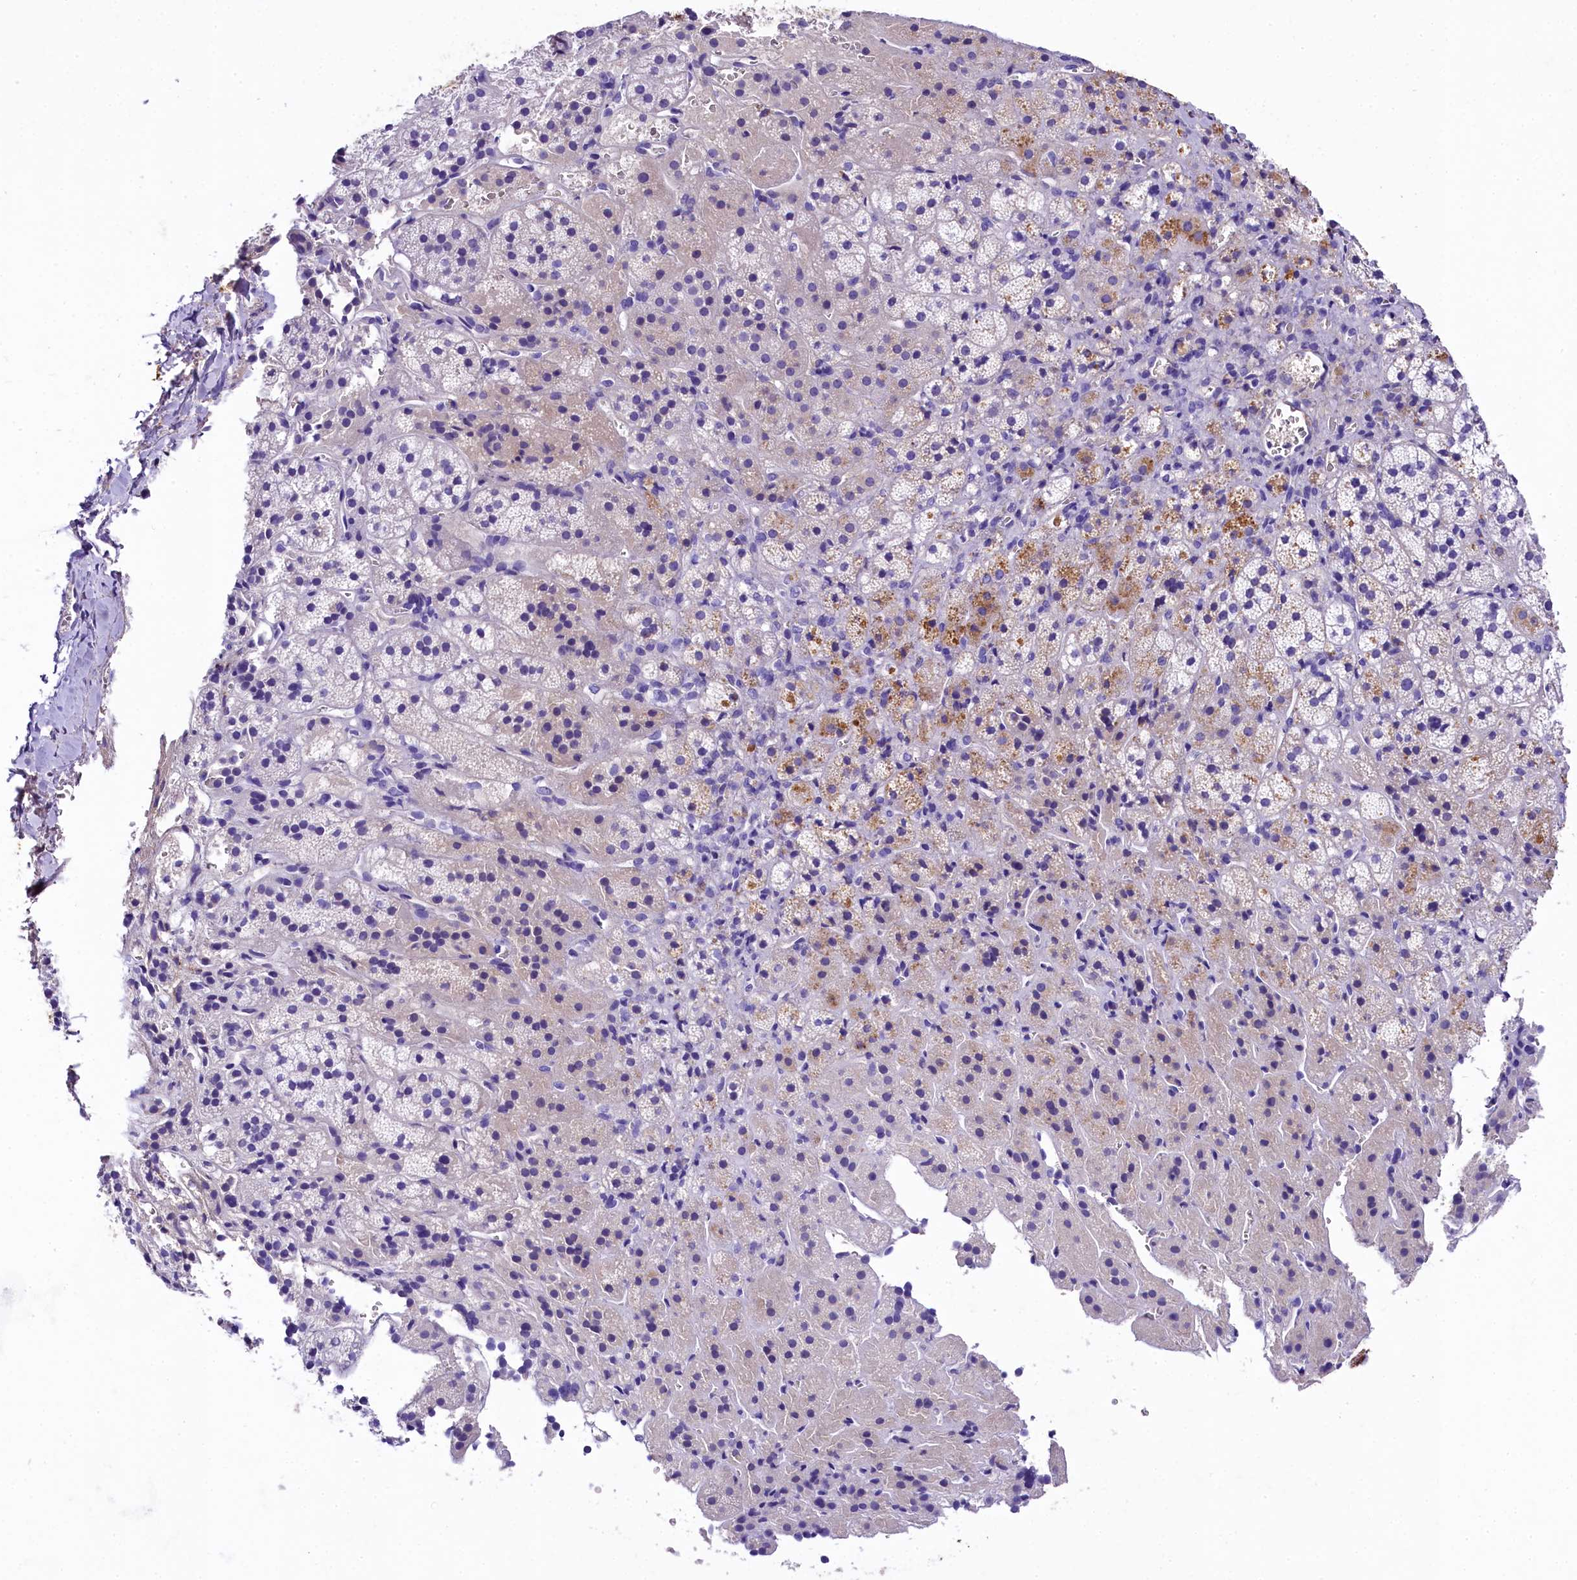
{"staining": {"intensity": "negative", "quantity": "none", "location": "none"}, "tissue": "adrenal gland", "cell_type": "Glandular cells", "image_type": "normal", "snomed": [{"axis": "morphology", "description": "Normal tissue, NOS"}, {"axis": "topography", "description": "Adrenal gland"}], "caption": "Histopathology image shows no significant protein staining in glandular cells of normal adrenal gland. (DAB immunohistochemistry, high magnification).", "gene": "SOD3", "patient": {"sex": "female", "age": 44}}